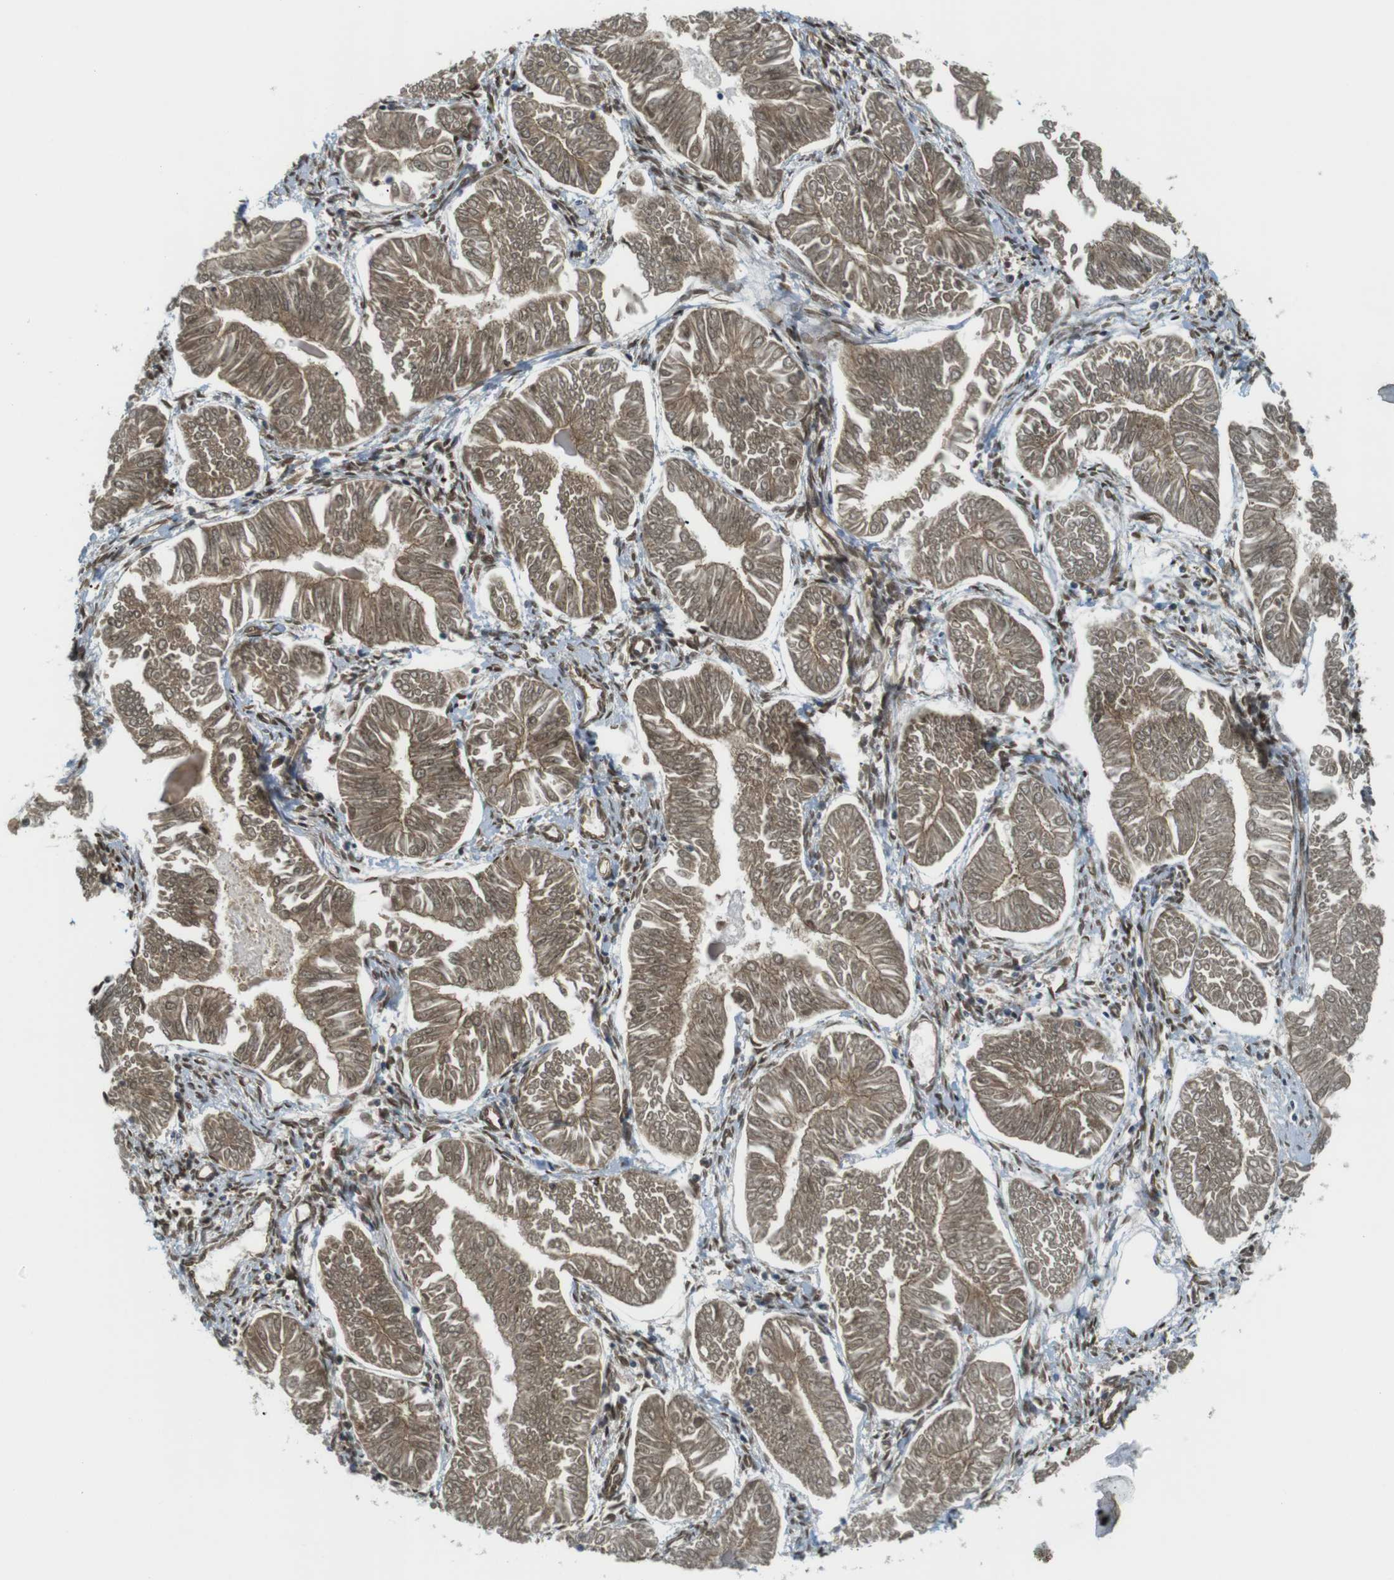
{"staining": {"intensity": "moderate", "quantity": ">75%", "location": "cytoplasmic/membranous"}, "tissue": "endometrial cancer", "cell_type": "Tumor cells", "image_type": "cancer", "snomed": [{"axis": "morphology", "description": "Adenocarcinoma, NOS"}, {"axis": "topography", "description": "Endometrium"}], "caption": "Immunohistochemistry (IHC) (DAB) staining of endometrial adenocarcinoma reveals moderate cytoplasmic/membranous protein expression in approximately >75% of tumor cells.", "gene": "TSC1", "patient": {"sex": "female", "age": 53}}